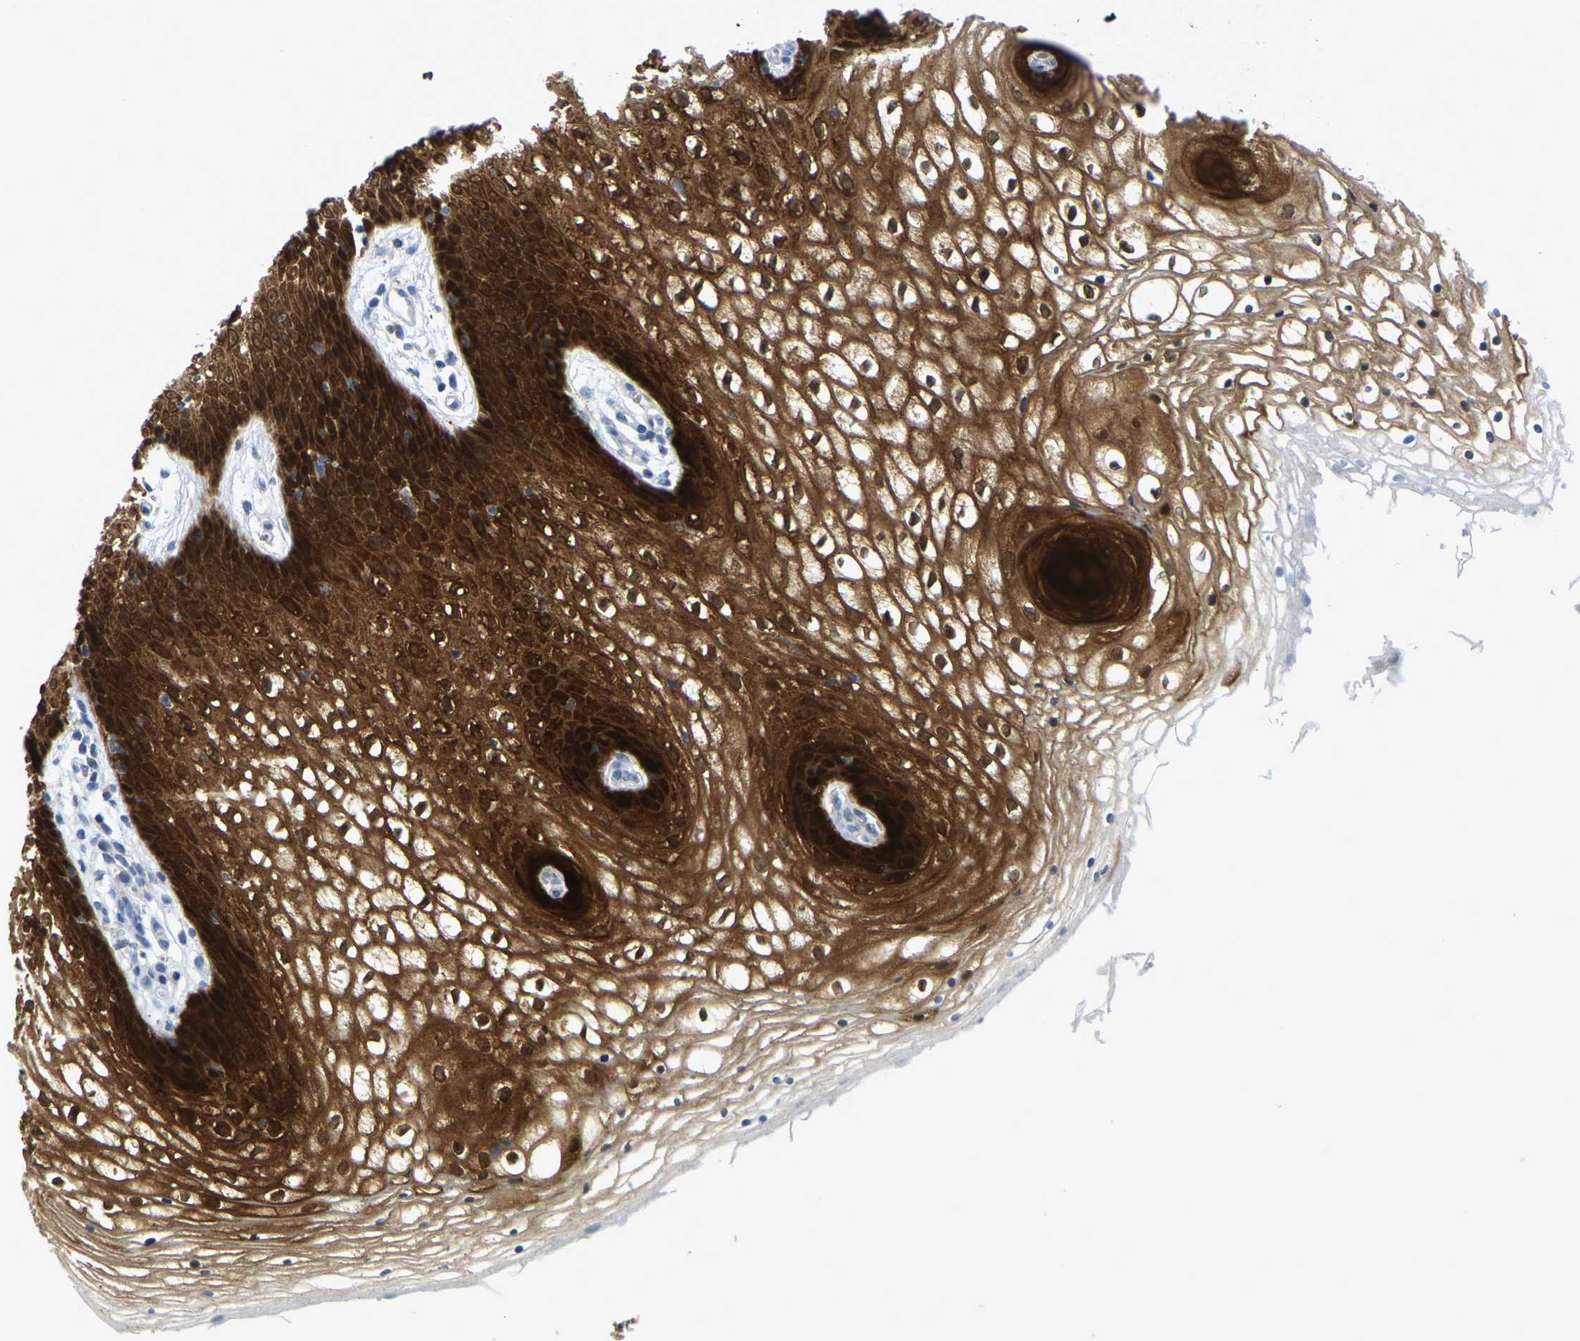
{"staining": {"intensity": "strong", "quantity": ">75%", "location": "cytoplasmic/membranous"}, "tissue": "vagina", "cell_type": "Squamous epithelial cells", "image_type": "normal", "snomed": [{"axis": "morphology", "description": "Normal tissue, NOS"}, {"axis": "topography", "description": "Vagina"}], "caption": "Protein expression by immunohistochemistry (IHC) displays strong cytoplasmic/membranous expression in approximately >75% of squamous epithelial cells in unremarkable vagina. (IHC, brightfield microscopy, high magnification).", "gene": "SERPINB5", "patient": {"sex": "female", "age": 34}}